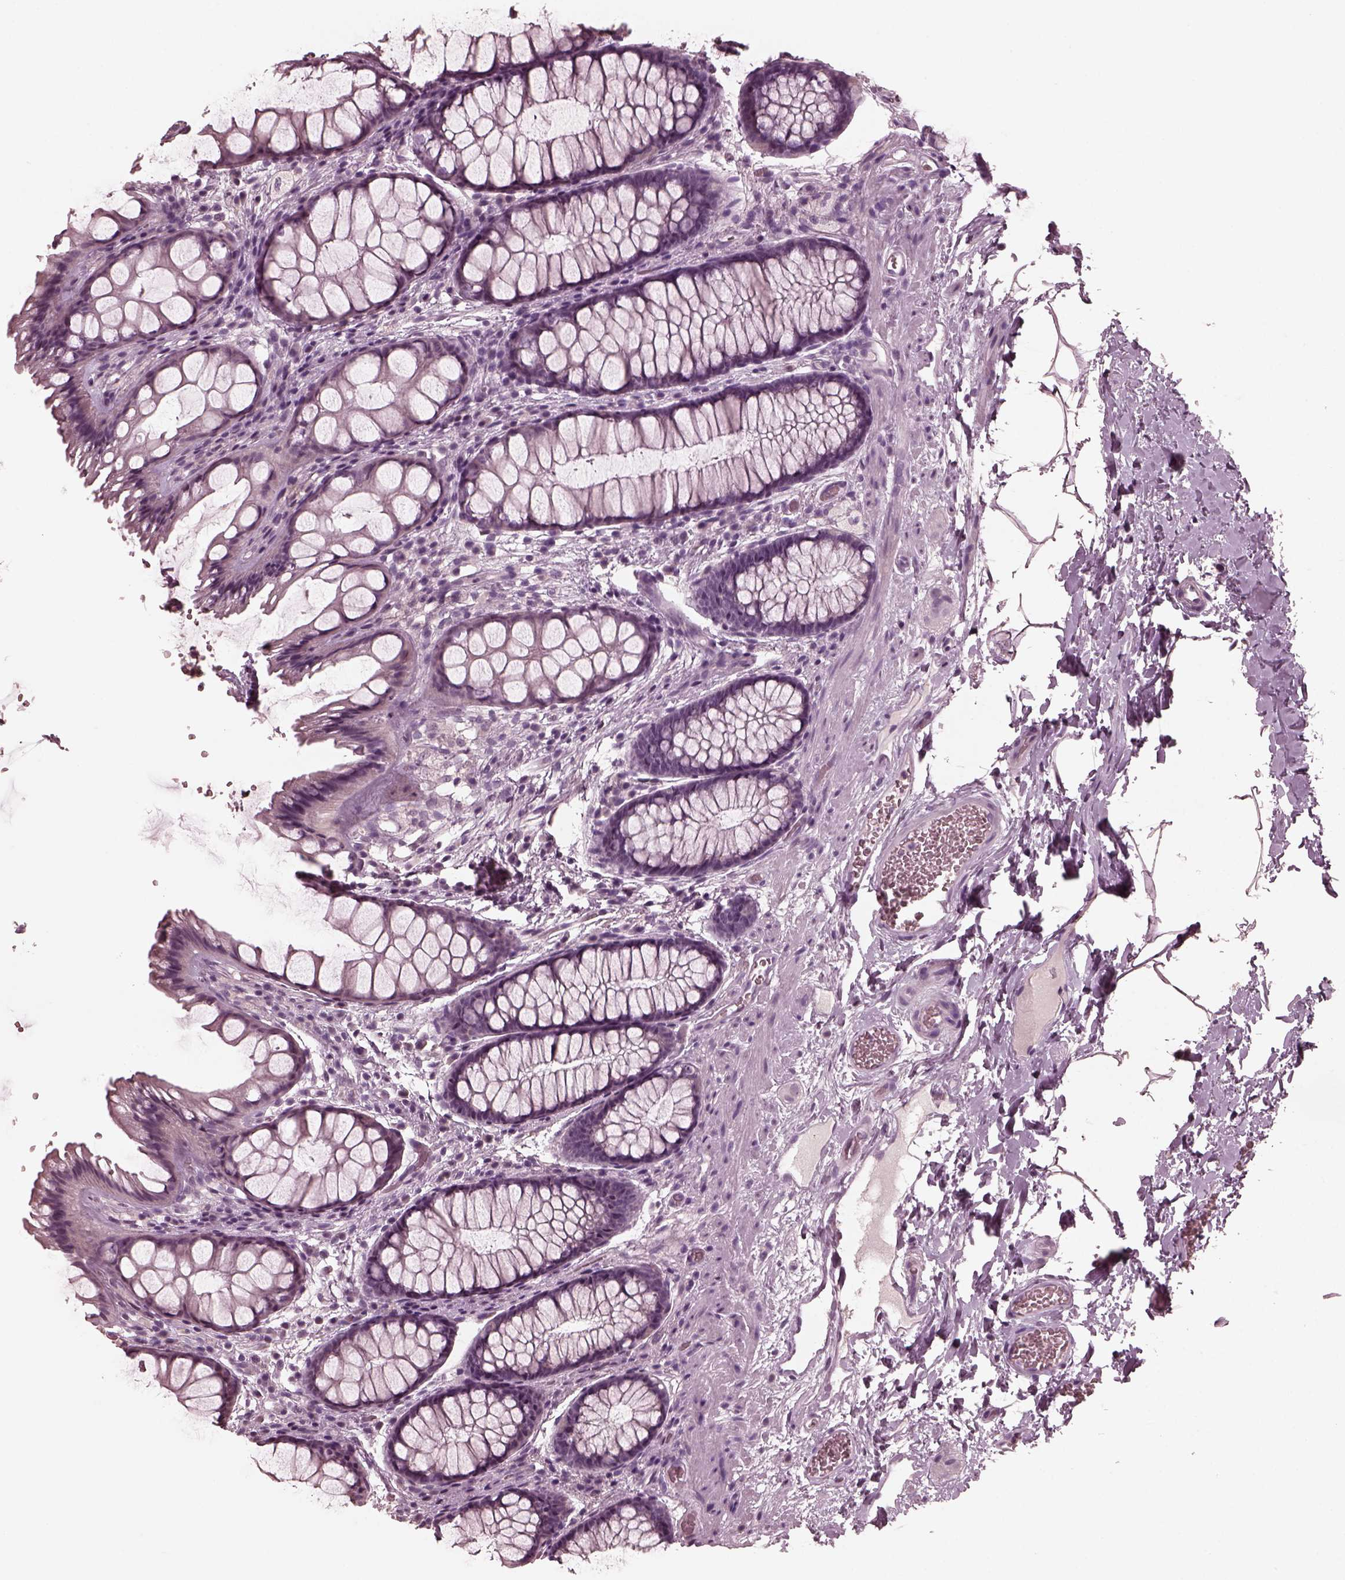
{"staining": {"intensity": "negative", "quantity": "none", "location": "none"}, "tissue": "rectum", "cell_type": "Glandular cells", "image_type": "normal", "snomed": [{"axis": "morphology", "description": "Normal tissue, NOS"}, {"axis": "topography", "description": "Rectum"}], "caption": "IHC of benign rectum reveals no expression in glandular cells.", "gene": "CGA", "patient": {"sex": "female", "age": 62}}